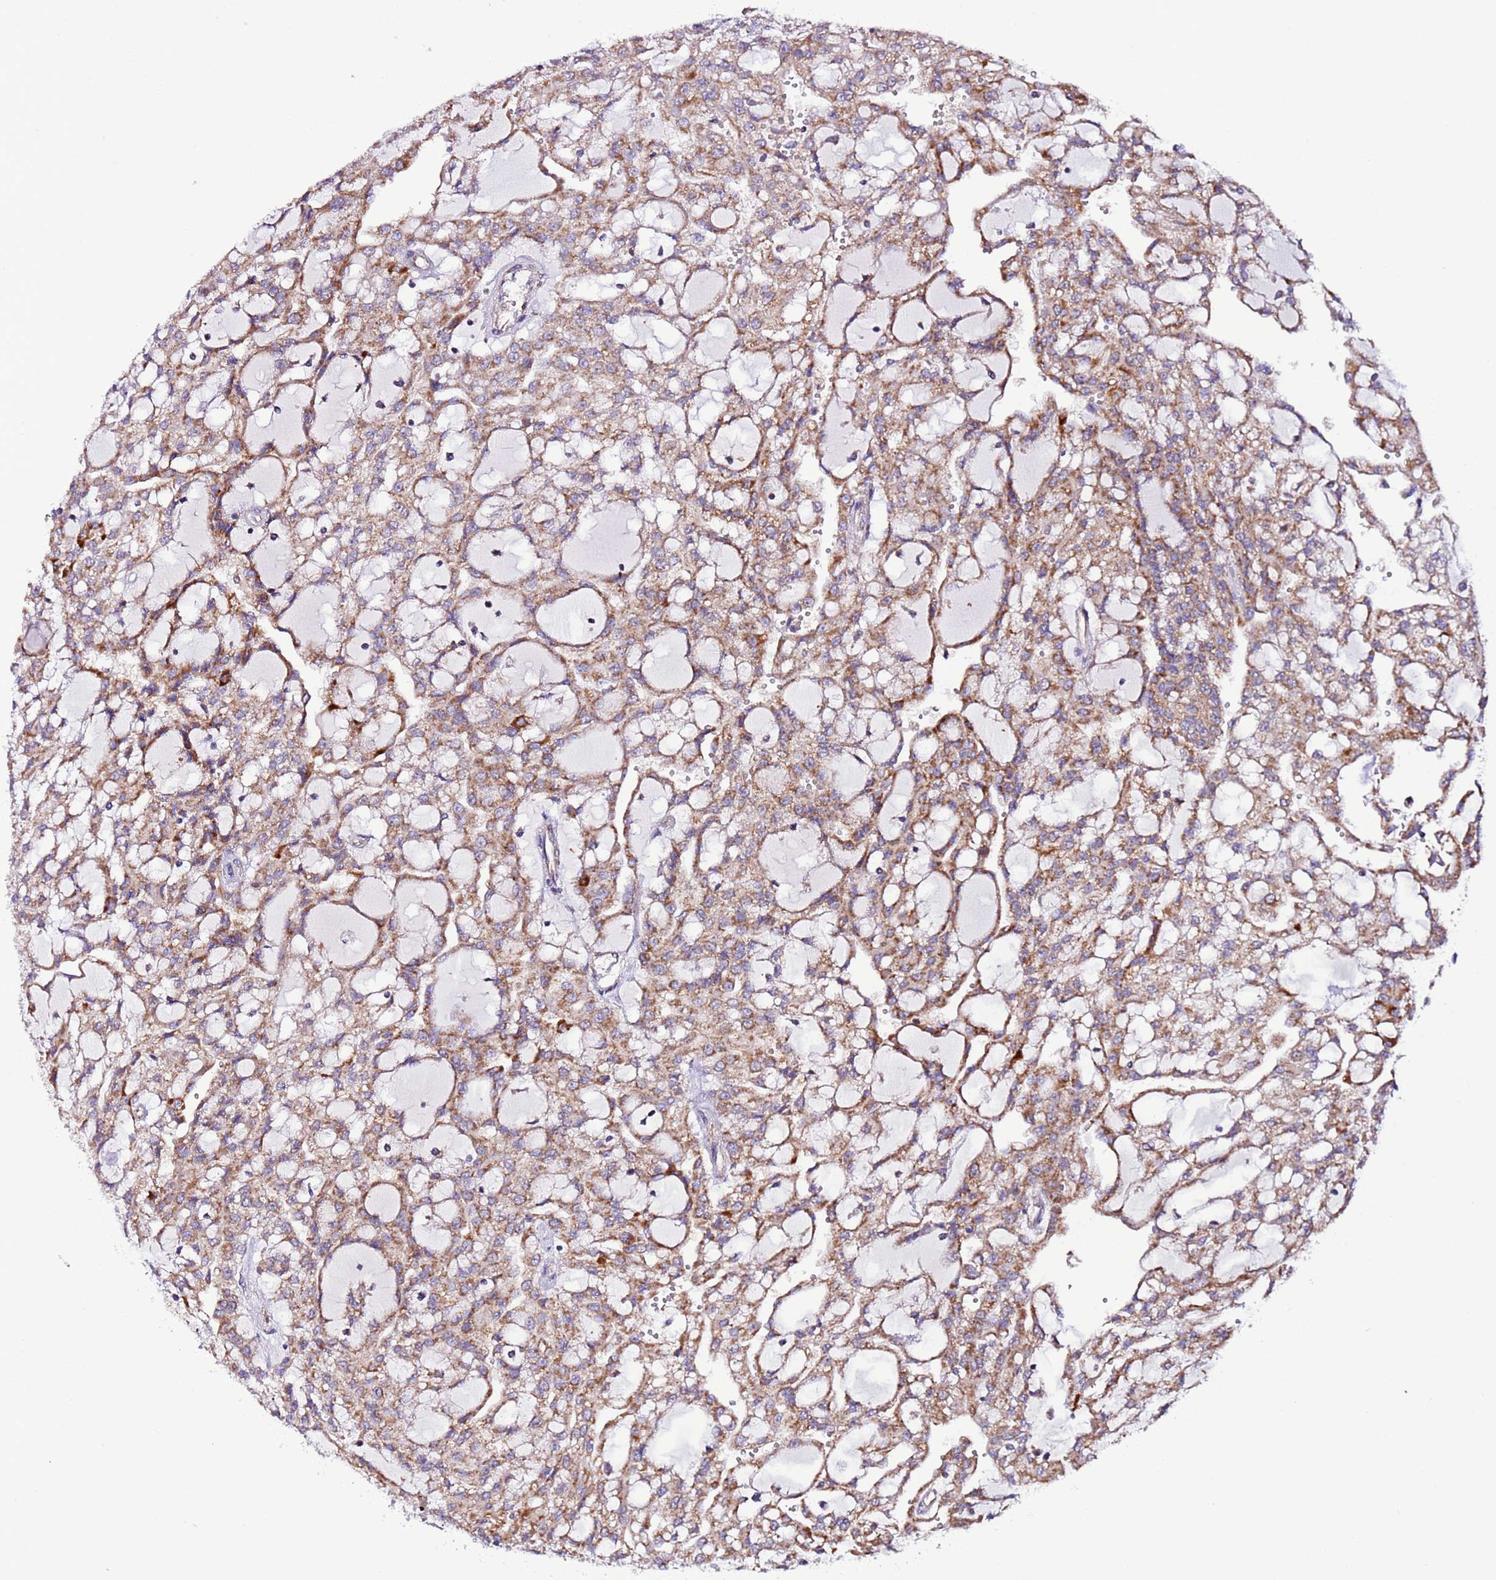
{"staining": {"intensity": "strong", "quantity": "<25%", "location": "cytoplasmic/membranous"}, "tissue": "renal cancer", "cell_type": "Tumor cells", "image_type": "cancer", "snomed": [{"axis": "morphology", "description": "Adenocarcinoma, NOS"}, {"axis": "topography", "description": "Kidney"}], "caption": "Protein staining reveals strong cytoplasmic/membranous expression in approximately <25% of tumor cells in renal cancer.", "gene": "UEVLD", "patient": {"sex": "male", "age": 63}}